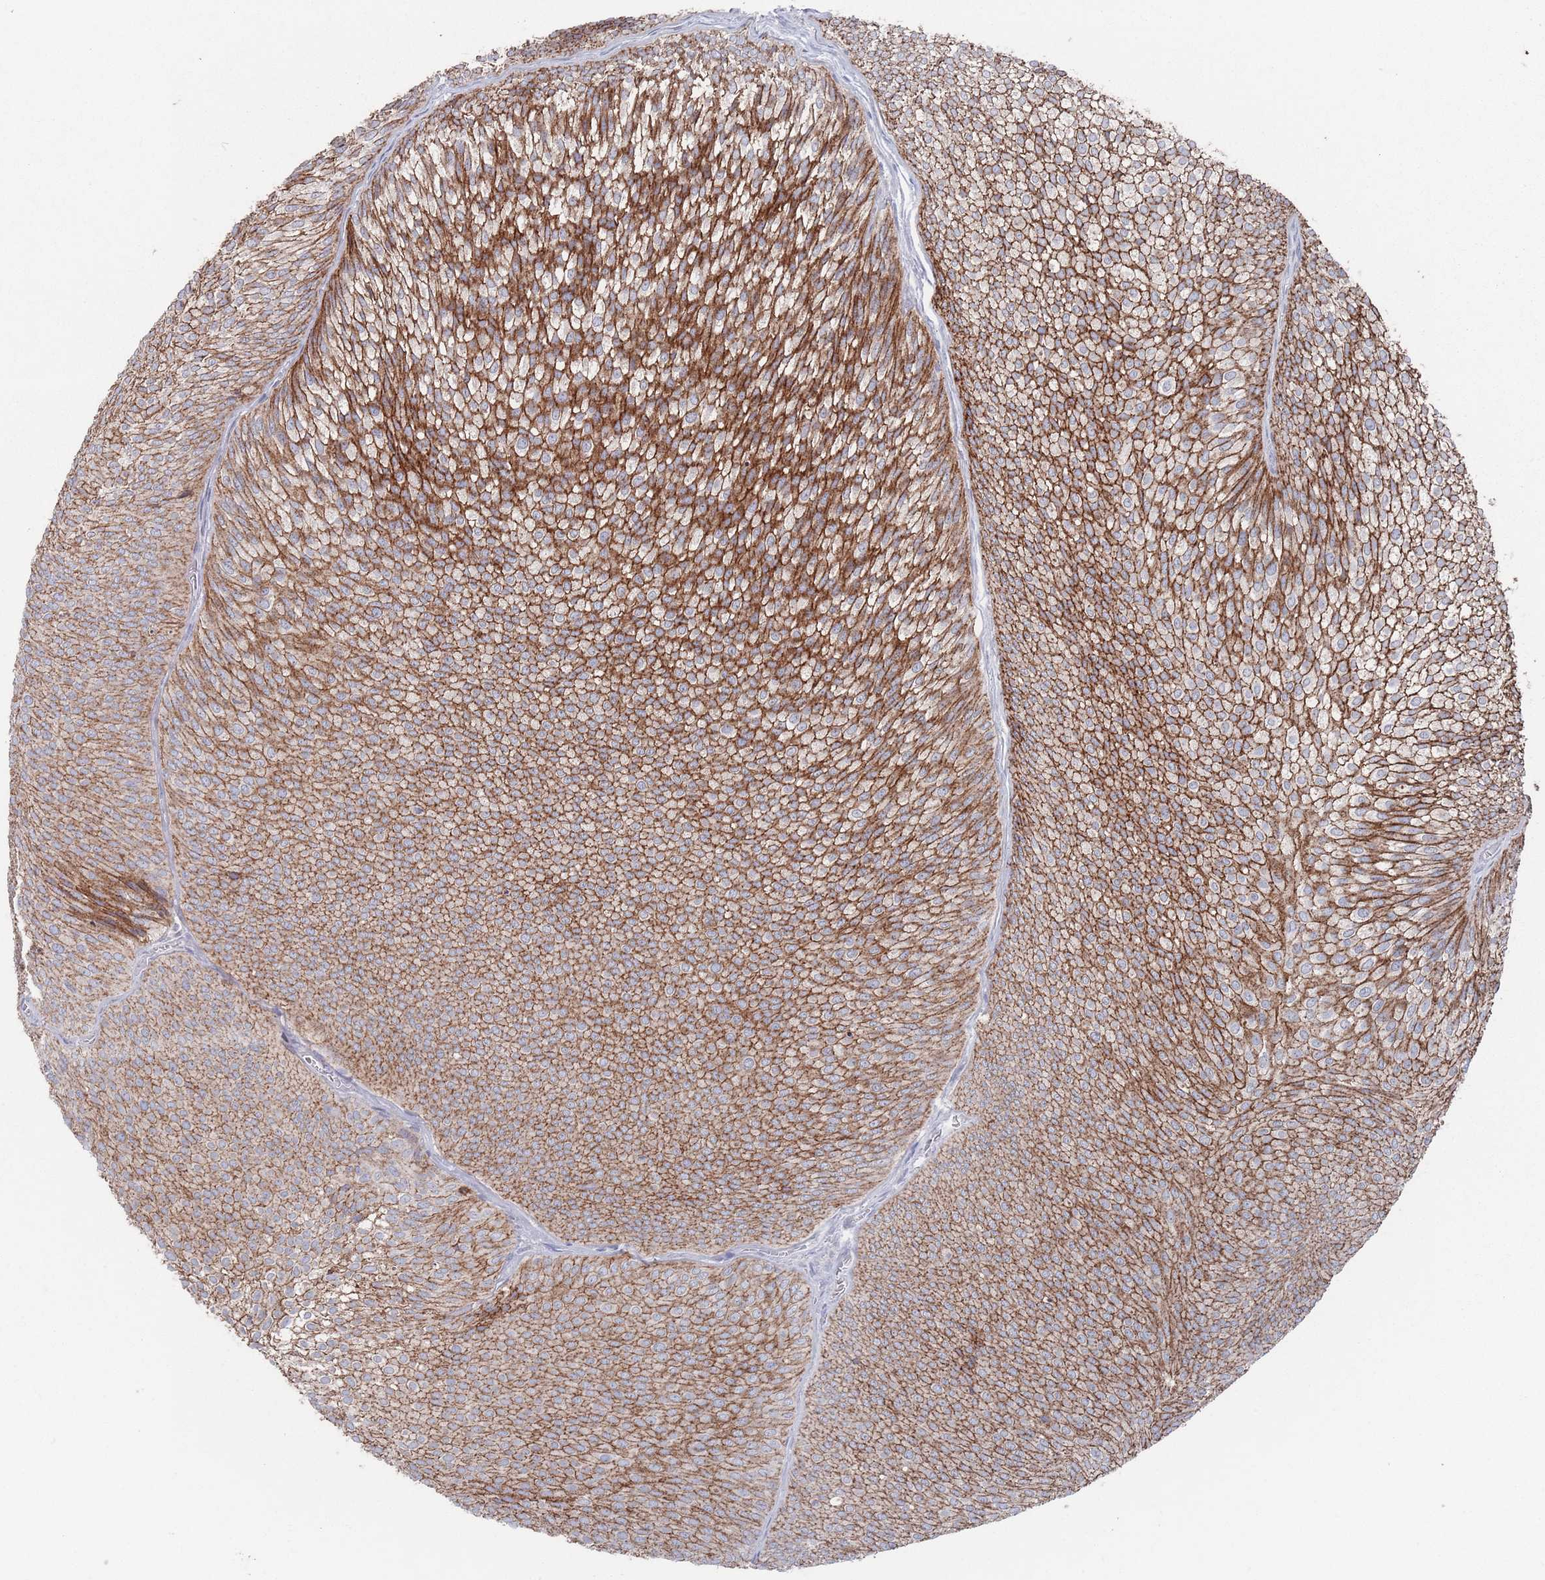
{"staining": {"intensity": "strong", "quantity": ">75%", "location": "cytoplasmic/membranous"}, "tissue": "urothelial cancer", "cell_type": "Tumor cells", "image_type": "cancer", "snomed": [{"axis": "morphology", "description": "Urothelial carcinoma, Low grade"}, {"axis": "topography", "description": "Urinary bladder"}], "caption": "An immunohistochemistry photomicrograph of tumor tissue is shown. Protein staining in brown highlights strong cytoplasmic/membranous positivity in urothelial cancer within tumor cells. Immunohistochemistry stains the protein in brown and the nuclei are stained blue.", "gene": "PROM2", "patient": {"sex": "male", "age": 91}}